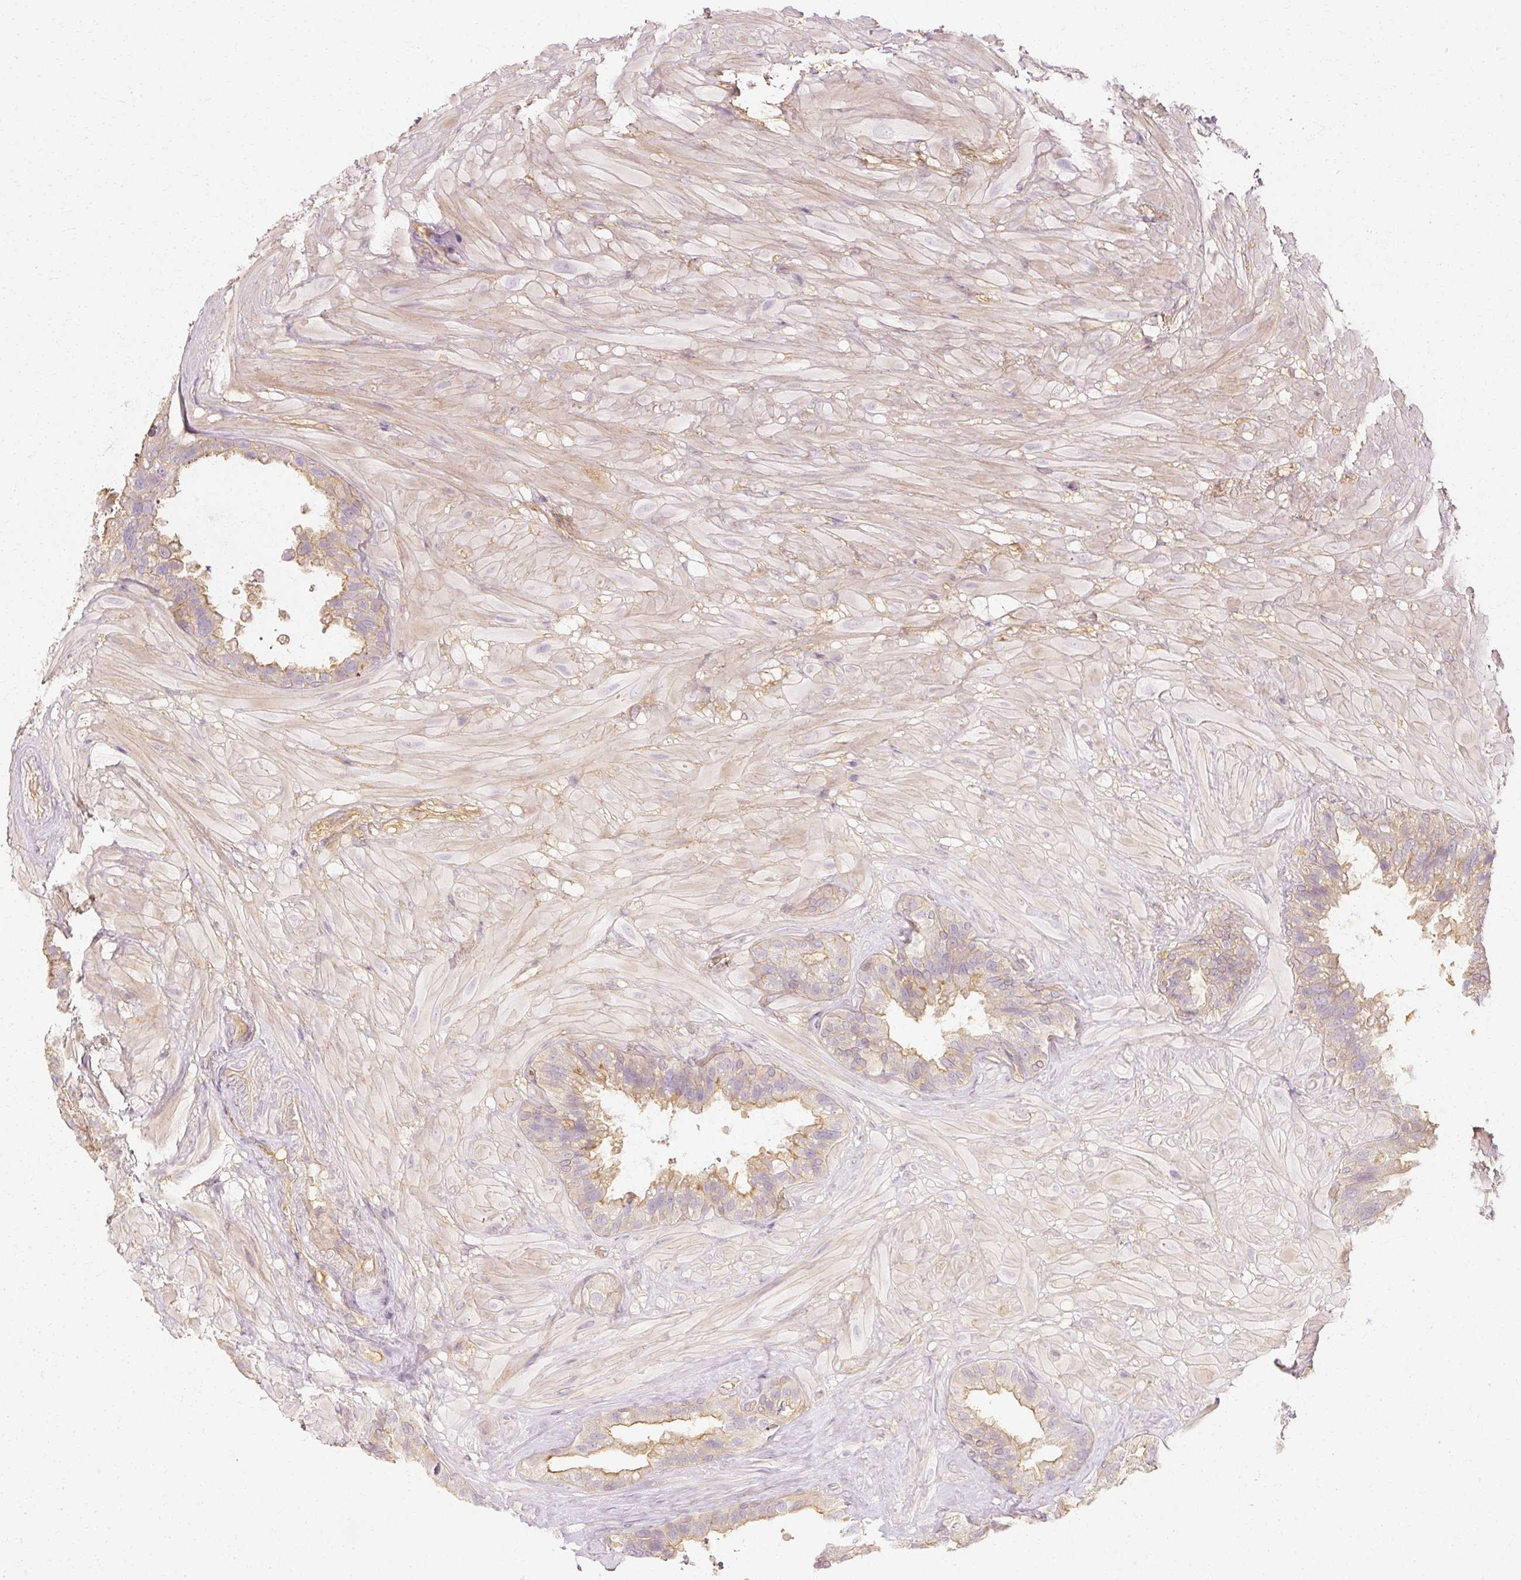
{"staining": {"intensity": "moderate", "quantity": "<25%", "location": "cytoplasmic/membranous"}, "tissue": "seminal vesicle", "cell_type": "Glandular cells", "image_type": "normal", "snomed": [{"axis": "morphology", "description": "Normal tissue, NOS"}, {"axis": "topography", "description": "Seminal veicle"}, {"axis": "topography", "description": "Peripheral nerve tissue"}], "caption": "Unremarkable seminal vesicle shows moderate cytoplasmic/membranous staining in about <25% of glandular cells.", "gene": "GNAQ", "patient": {"sex": "male", "age": 76}}